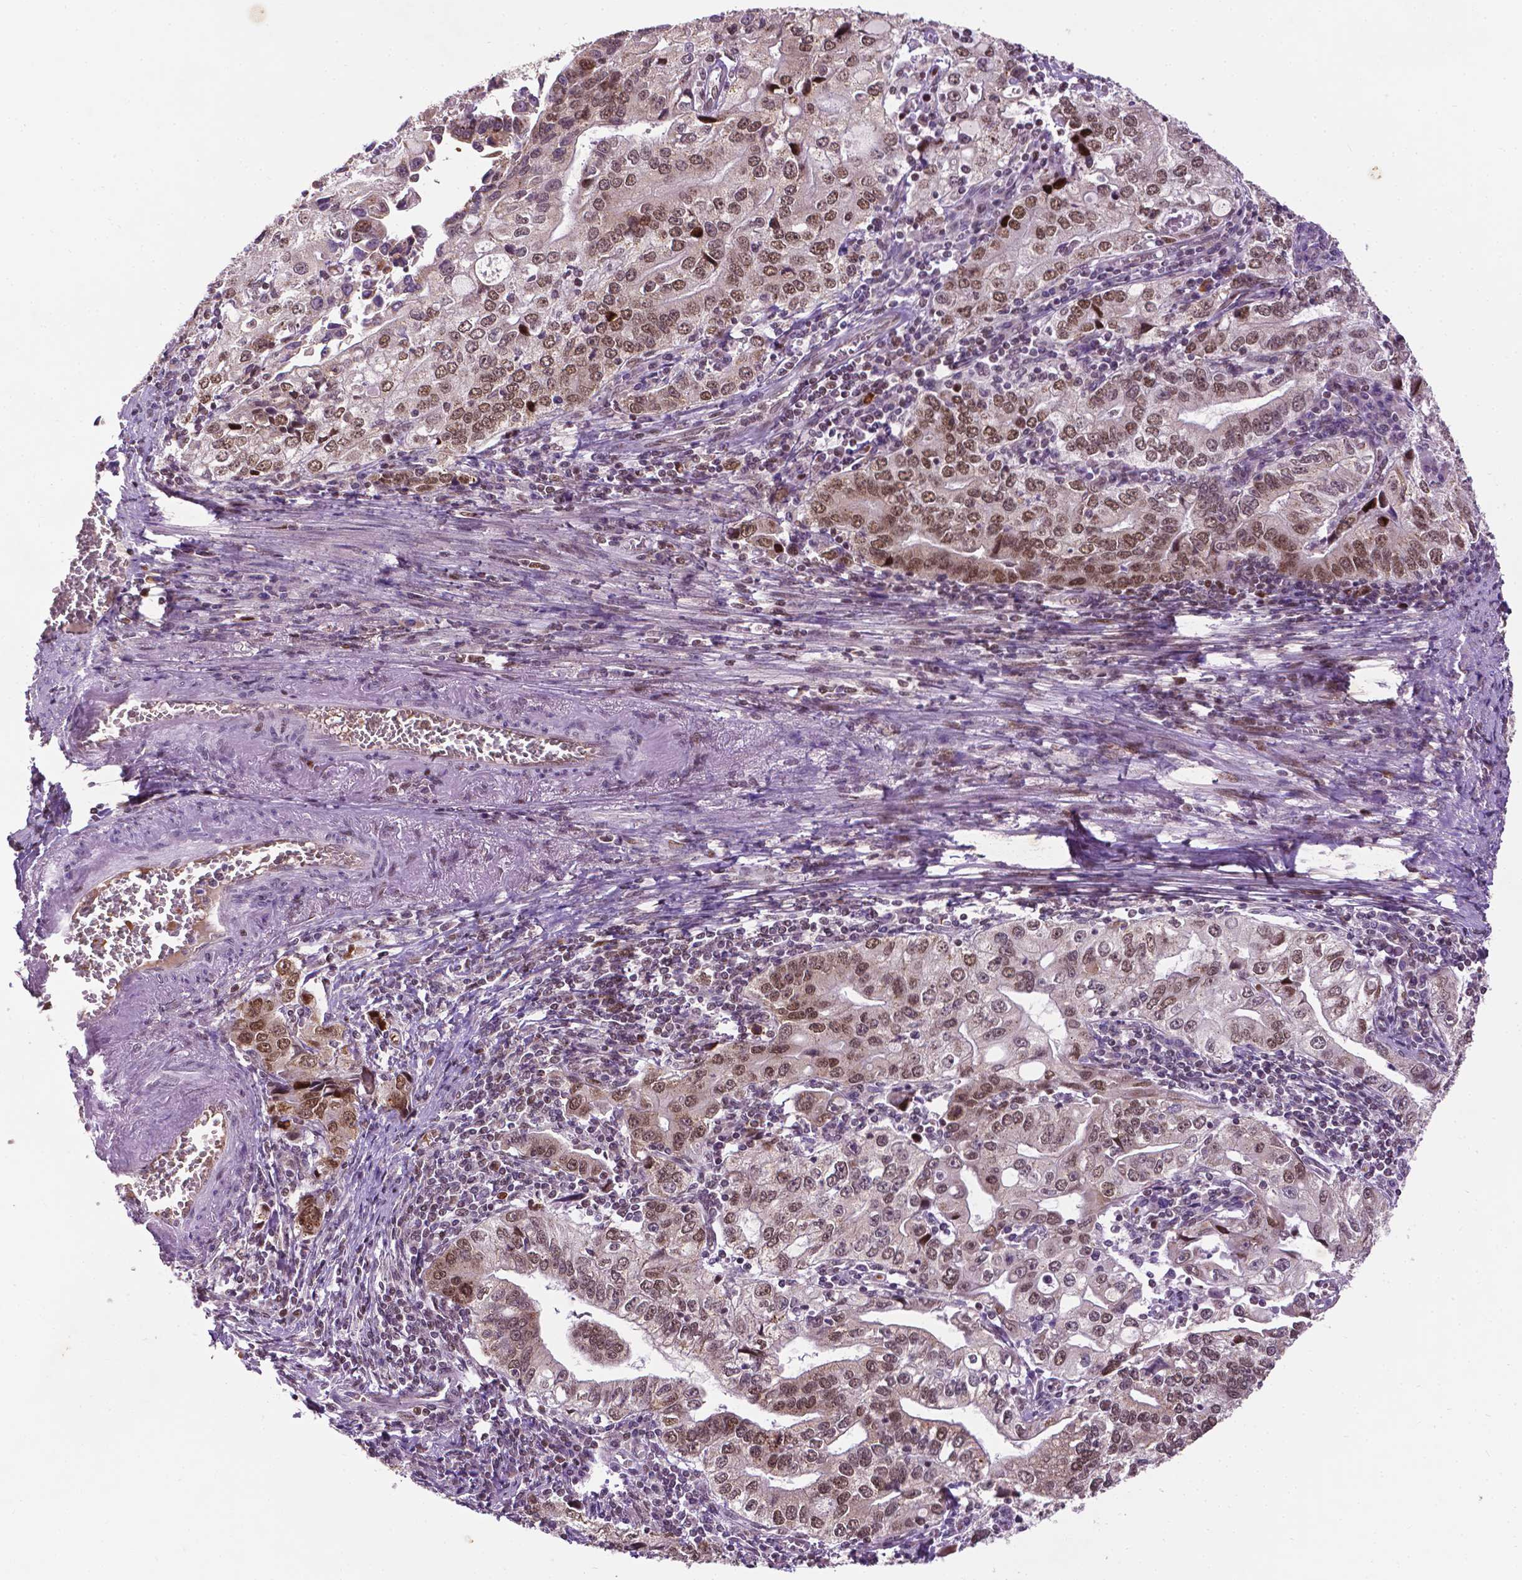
{"staining": {"intensity": "moderate", "quantity": ">75%", "location": "cytoplasmic/membranous,nuclear"}, "tissue": "stomach cancer", "cell_type": "Tumor cells", "image_type": "cancer", "snomed": [{"axis": "morphology", "description": "Adenocarcinoma, NOS"}, {"axis": "topography", "description": "Stomach, lower"}], "caption": "Immunohistochemistry histopathology image of human adenocarcinoma (stomach) stained for a protein (brown), which demonstrates medium levels of moderate cytoplasmic/membranous and nuclear staining in approximately >75% of tumor cells.", "gene": "ZNF41", "patient": {"sex": "female", "age": 72}}